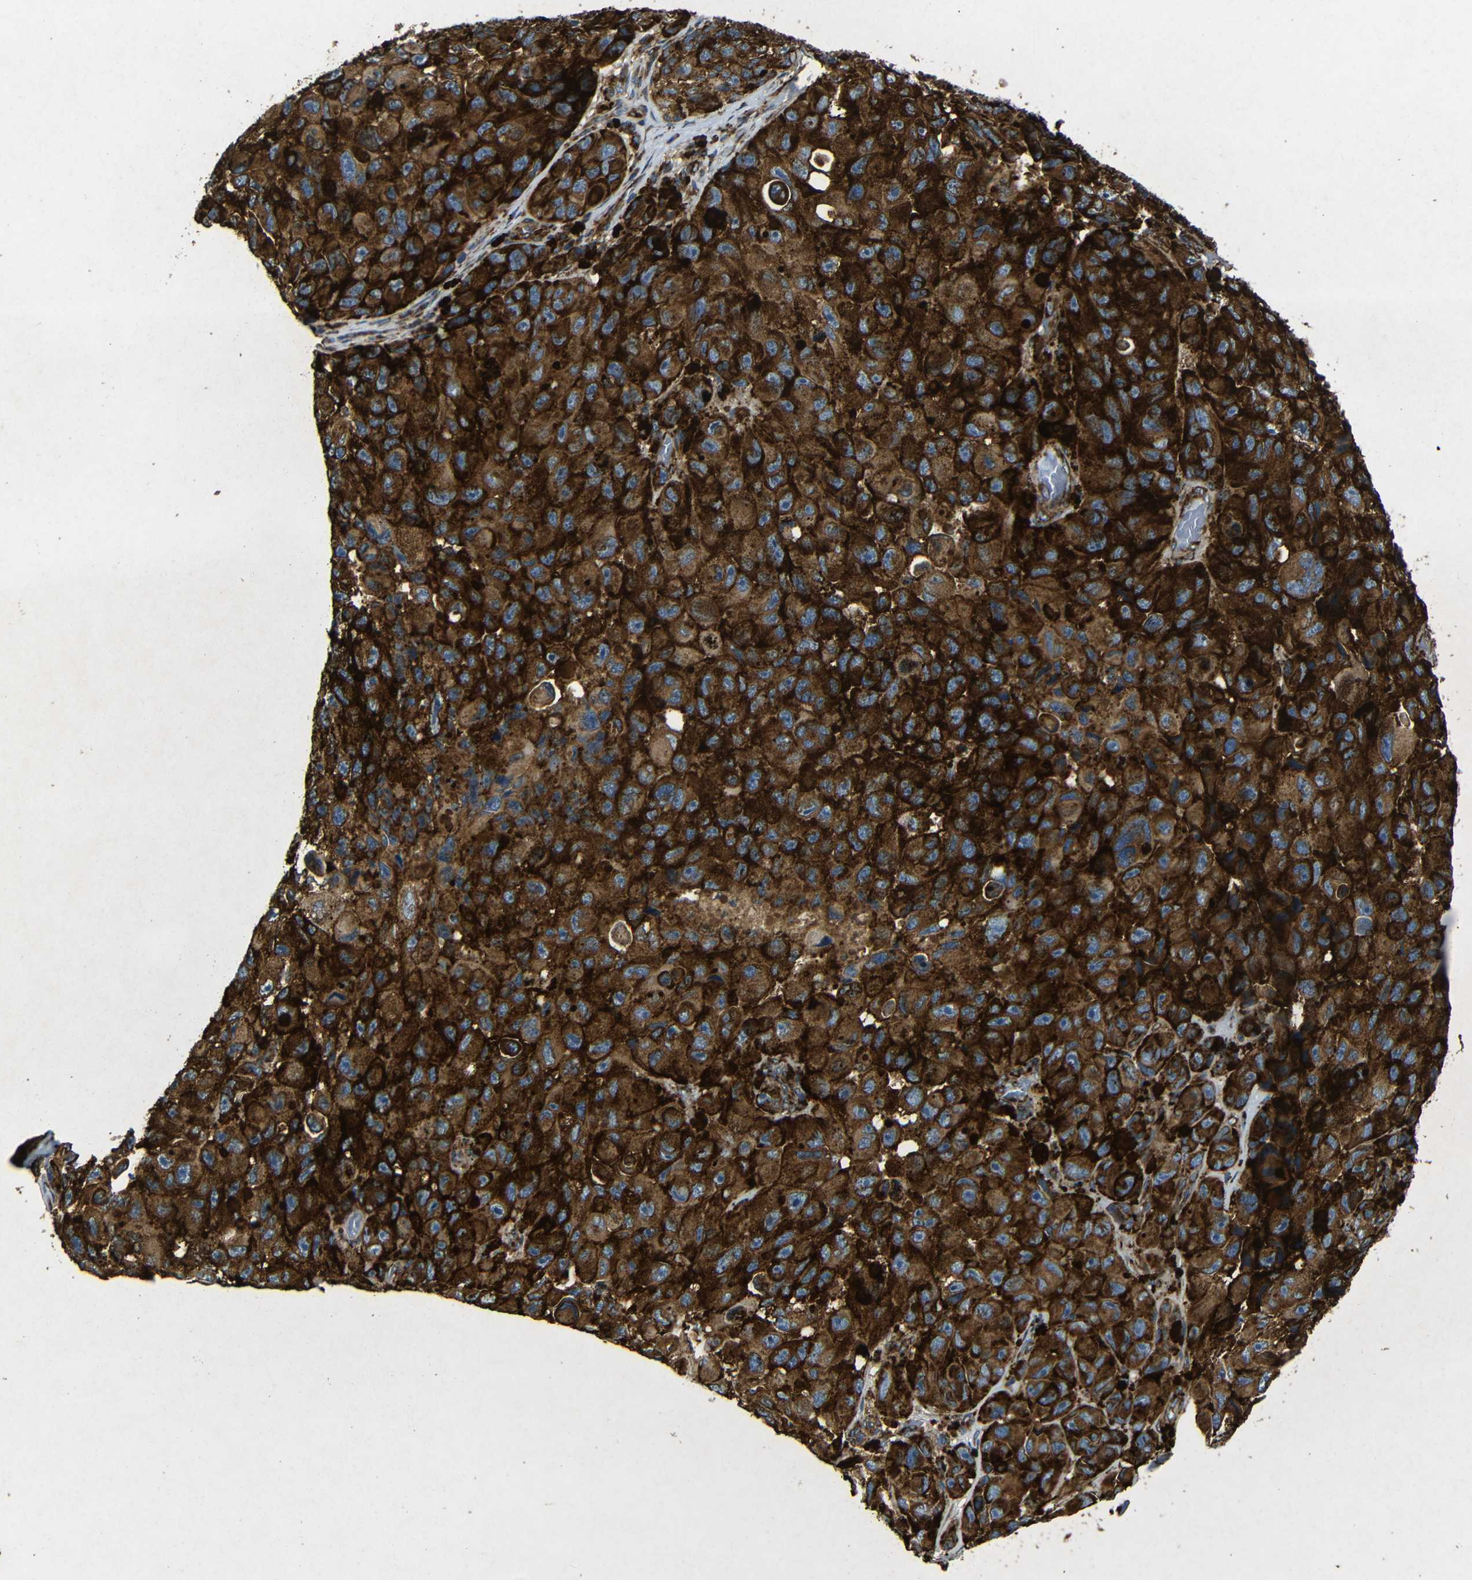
{"staining": {"intensity": "strong", "quantity": ">75%", "location": "cytoplasmic/membranous"}, "tissue": "melanoma", "cell_type": "Tumor cells", "image_type": "cancer", "snomed": [{"axis": "morphology", "description": "Malignant melanoma, NOS"}, {"axis": "topography", "description": "Skin"}], "caption": "This micrograph exhibits melanoma stained with IHC to label a protein in brown. The cytoplasmic/membranous of tumor cells show strong positivity for the protein. Nuclei are counter-stained blue.", "gene": "BTF3", "patient": {"sex": "female", "age": 73}}